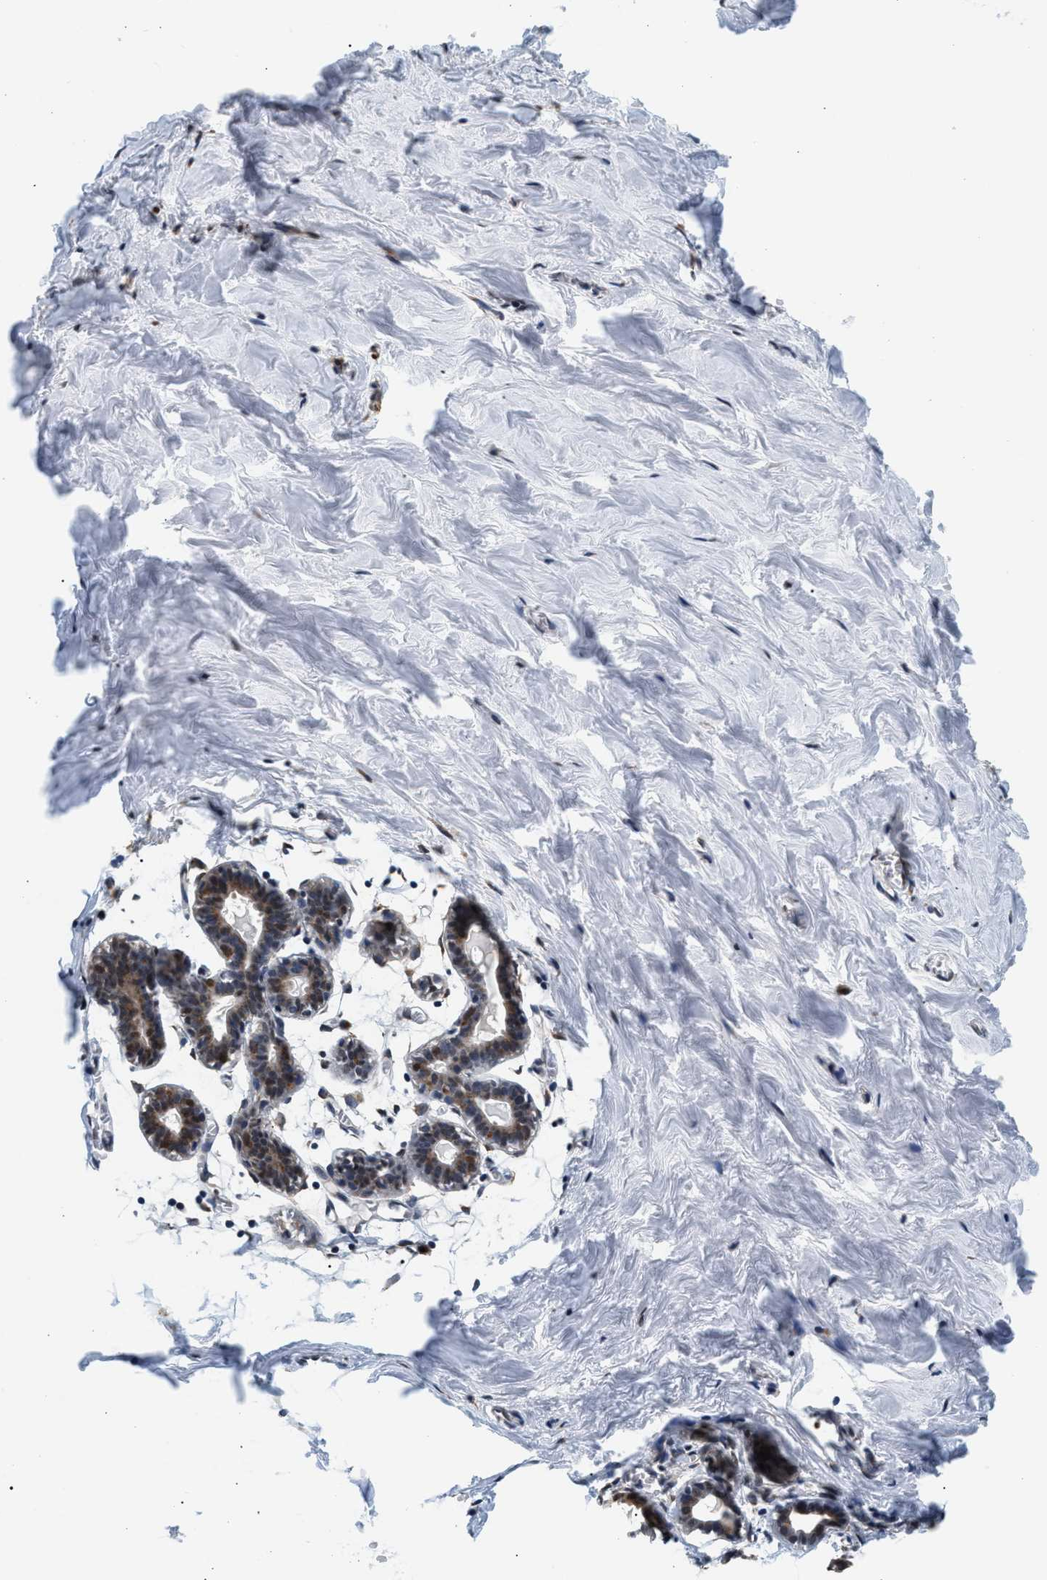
{"staining": {"intensity": "negative", "quantity": "none", "location": "none"}, "tissue": "breast", "cell_type": "Adipocytes", "image_type": "normal", "snomed": [{"axis": "morphology", "description": "Normal tissue, NOS"}, {"axis": "topography", "description": "Breast"}], "caption": "An image of breast stained for a protein shows no brown staining in adipocytes.", "gene": "KCNMB2", "patient": {"sex": "female", "age": 27}}